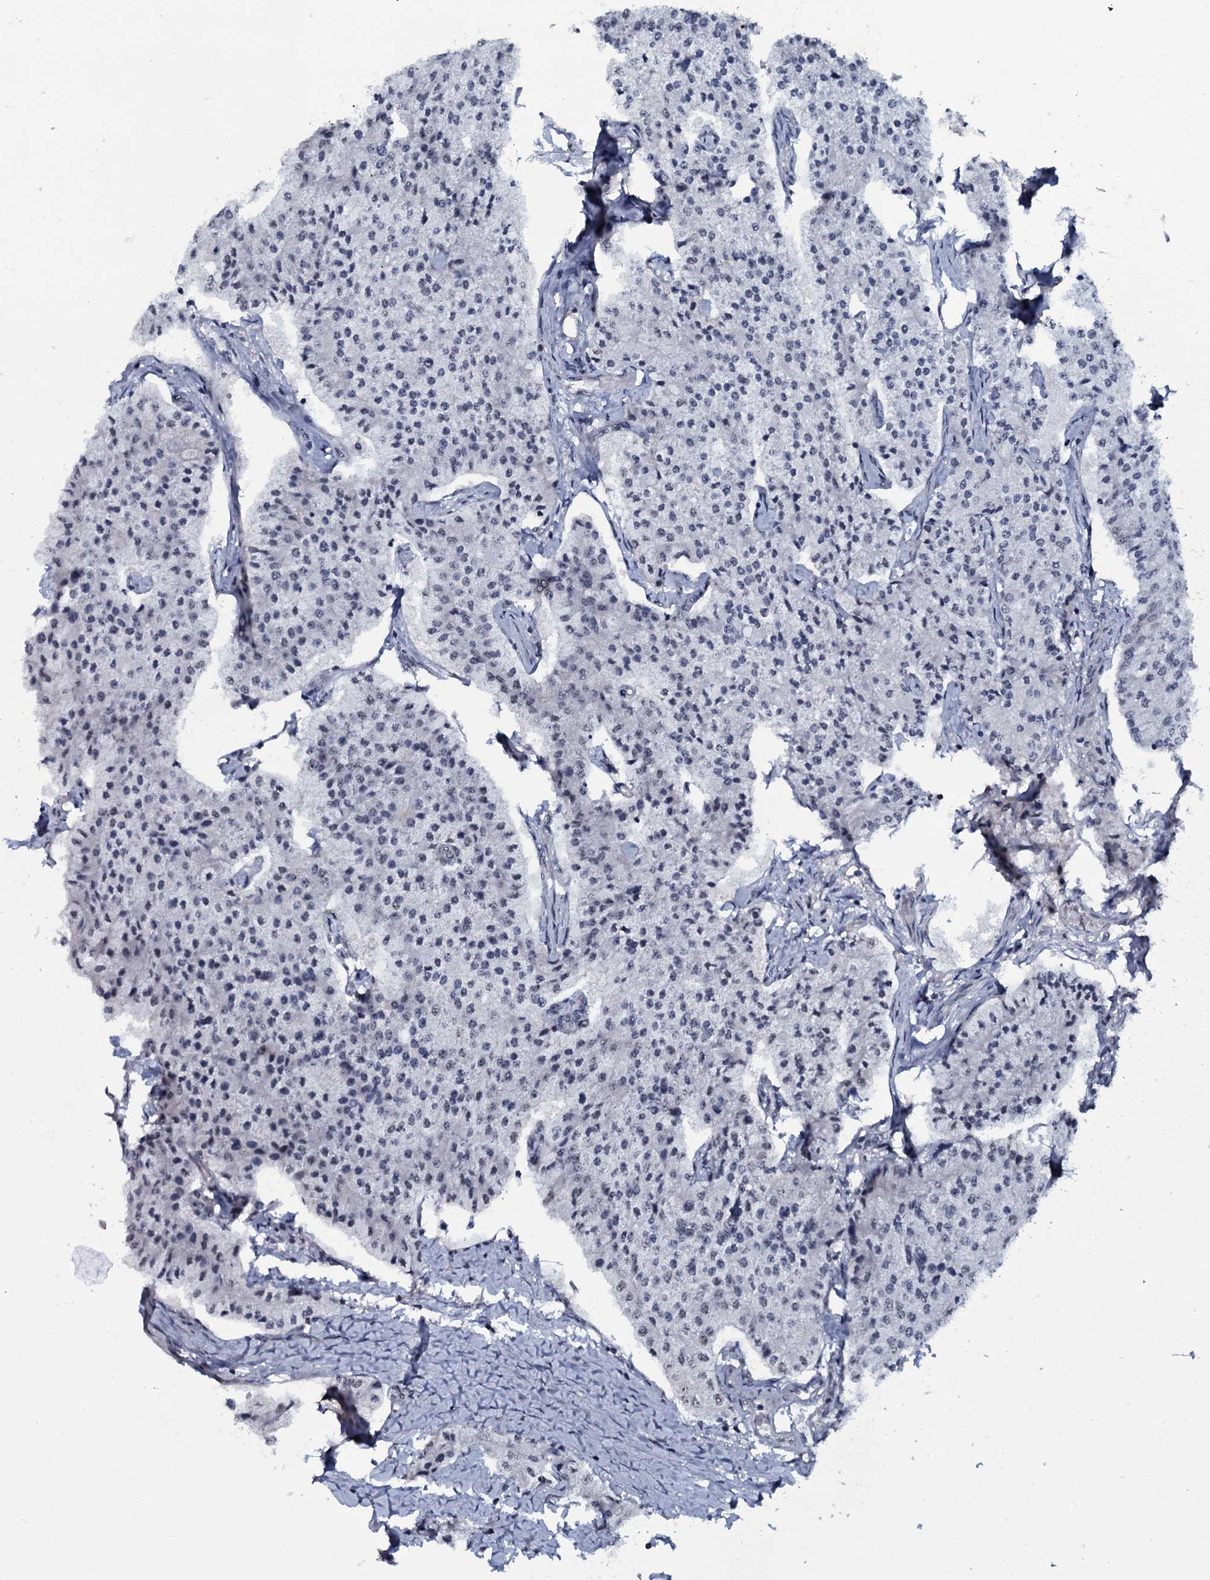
{"staining": {"intensity": "negative", "quantity": "none", "location": "none"}, "tissue": "carcinoid", "cell_type": "Tumor cells", "image_type": "cancer", "snomed": [{"axis": "morphology", "description": "Carcinoid, malignant, NOS"}, {"axis": "topography", "description": "Colon"}], "caption": "The image reveals no staining of tumor cells in carcinoid.", "gene": "SH2D4B", "patient": {"sex": "female", "age": 52}}